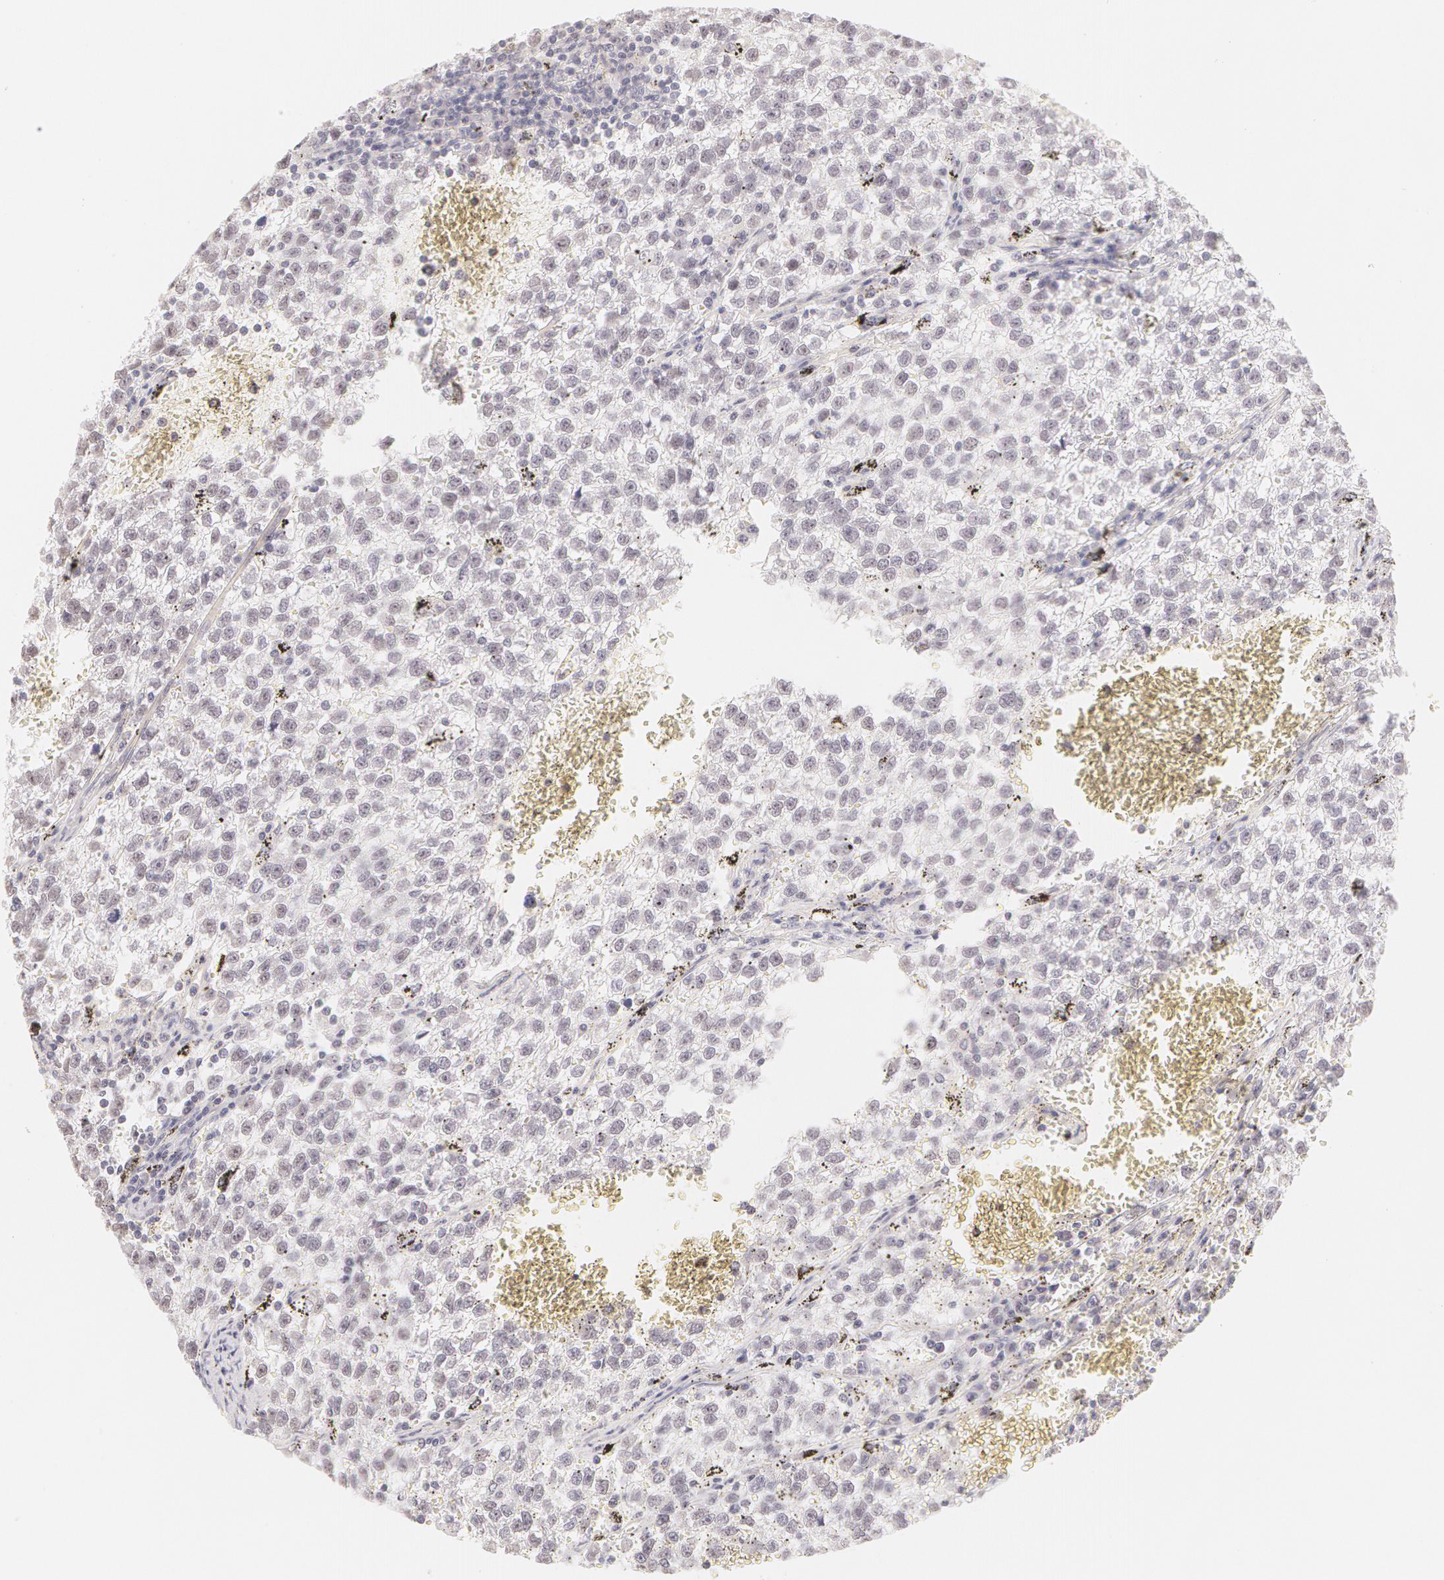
{"staining": {"intensity": "negative", "quantity": "none", "location": "none"}, "tissue": "testis cancer", "cell_type": "Tumor cells", "image_type": "cancer", "snomed": [{"axis": "morphology", "description": "Seminoma, NOS"}, {"axis": "topography", "description": "Testis"}], "caption": "Immunohistochemical staining of testis cancer (seminoma) displays no significant staining in tumor cells.", "gene": "ZNF597", "patient": {"sex": "male", "age": 35}}